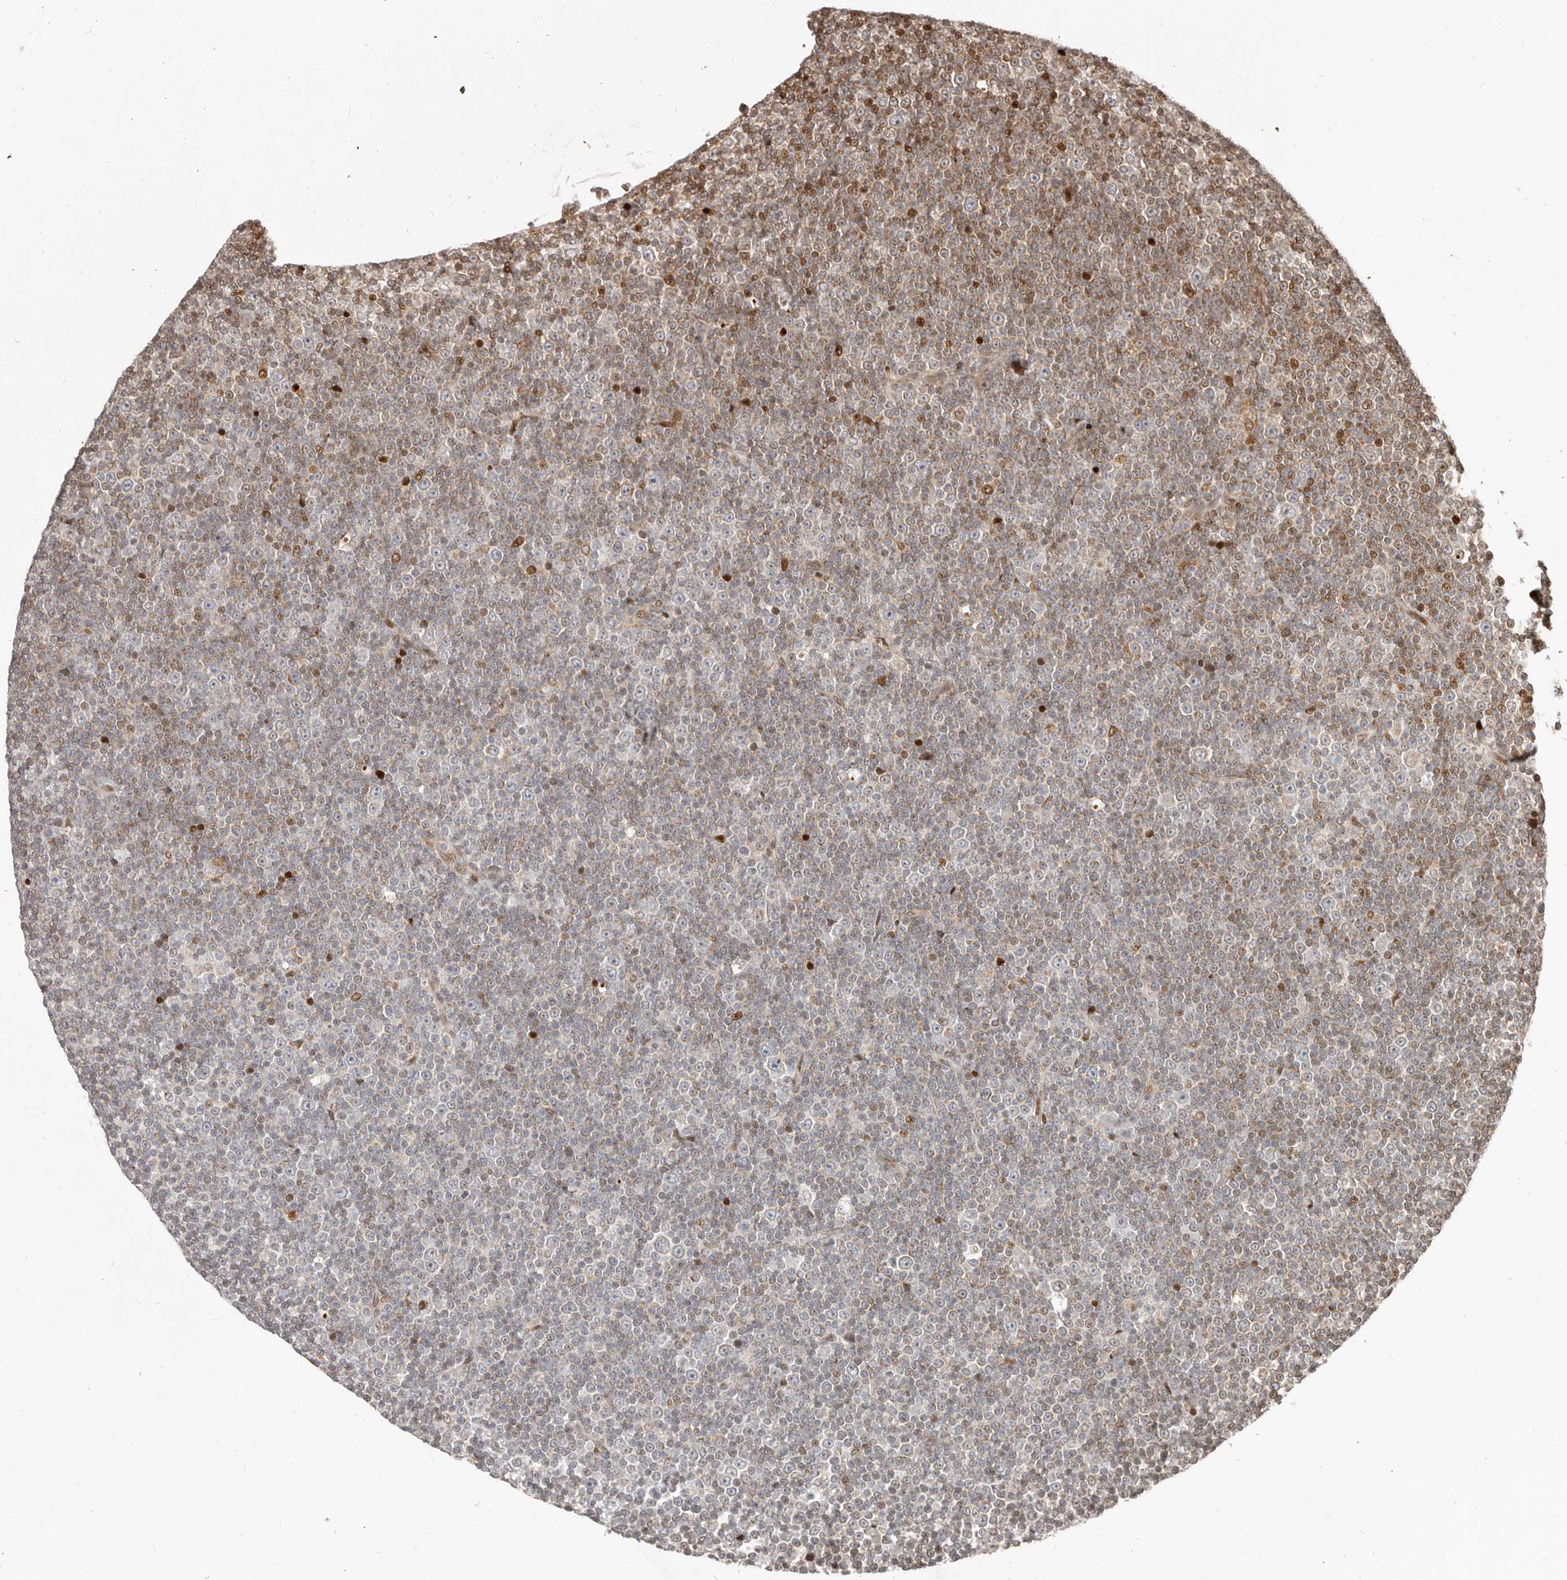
{"staining": {"intensity": "weak", "quantity": "<25%", "location": "cytoplasmic/membranous"}, "tissue": "lymphoma", "cell_type": "Tumor cells", "image_type": "cancer", "snomed": [{"axis": "morphology", "description": "Malignant lymphoma, non-Hodgkin's type, Low grade"}, {"axis": "topography", "description": "Lymph node"}], "caption": "Tumor cells are negative for brown protein staining in lymphoma.", "gene": "TRIM4", "patient": {"sex": "female", "age": 67}}